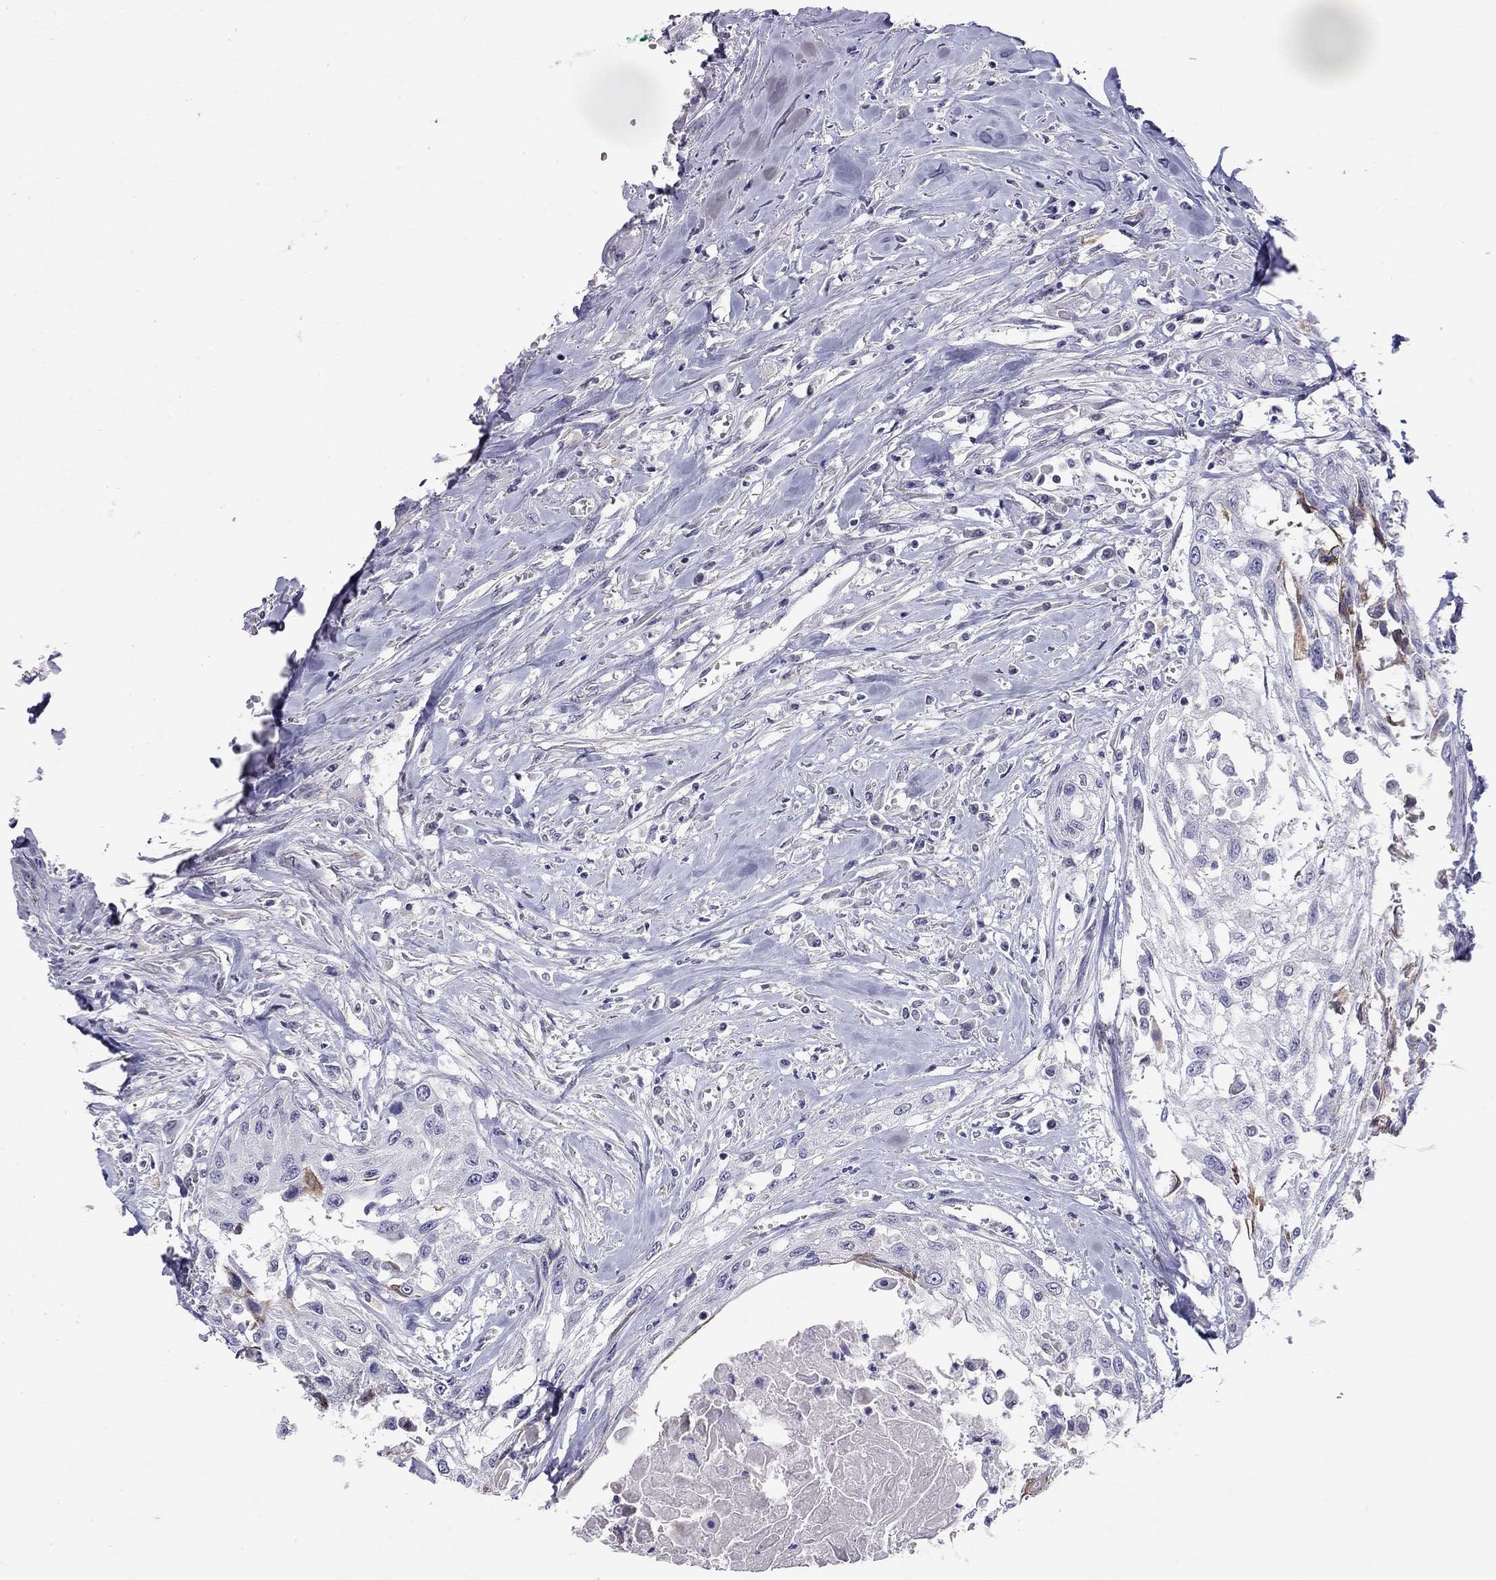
{"staining": {"intensity": "negative", "quantity": "none", "location": "none"}, "tissue": "head and neck cancer", "cell_type": "Tumor cells", "image_type": "cancer", "snomed": [{"axis": "morphology", "description": "Normal tissue, NOS"}, {"axis": "morphology", "description": "Squamous cell carcinoma, NOS"}, {"axis": "topography", "description": "Oral tissue"}, {"axis": "topography", "description": "Peripheral nerve tissue"}, {"axis": "topography", "description": "Head-Neck"}], "caption": "Immunohistochemistry (IHC) image of squamous cell carcinoma (head and neck) stained for a protein (brown), which demonstrates no expression in tumor cells.", "gene": "RTL1", "patient": {"sex": "female", "age": 59}}